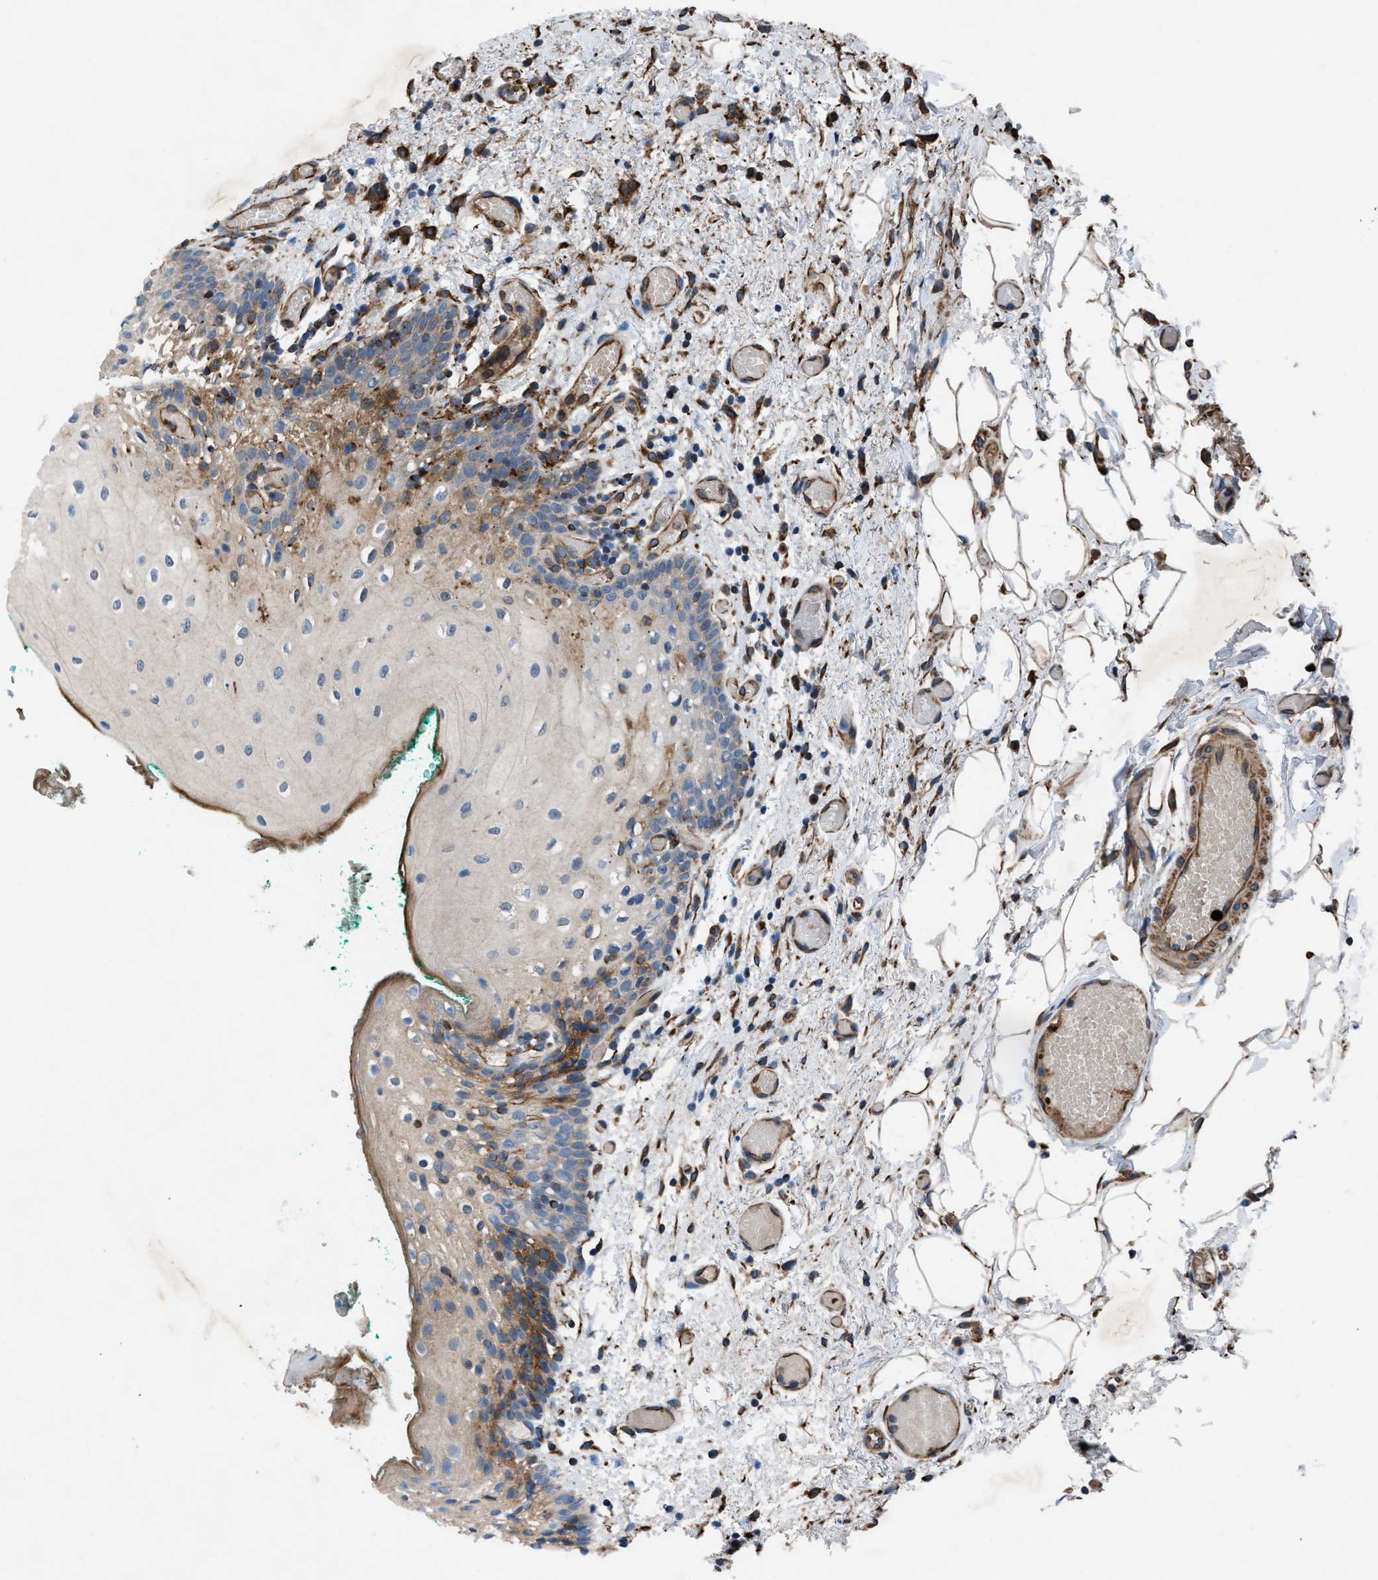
{"staining": {"intensity": "weak", "quantity": "<25%", "location": "cytoplasmic/membranous"}, "tissue": "oral mucosa", "cell_type": "Squamous epithelial cells", "image_type": "normal", "snomed": [{"axis": "morphology", "description": "Normal tissue, NOS"}, {"axis": "morphology", "description": "Squamous cell carcinoma, NOS"}, {"axis": "topography", "description": "Oral tissue"}, {"axis": "topography", "description": "Salivary gland"}, {"axis": "topography", "description": "Head-Neck"}], "caption": "A photomicrograph of oral mucosa stained for a protein displays no brown staining in squamous epithelial cells.", "gene": "SLC6A9", "patient": {"sex": "female", "age": 62}}